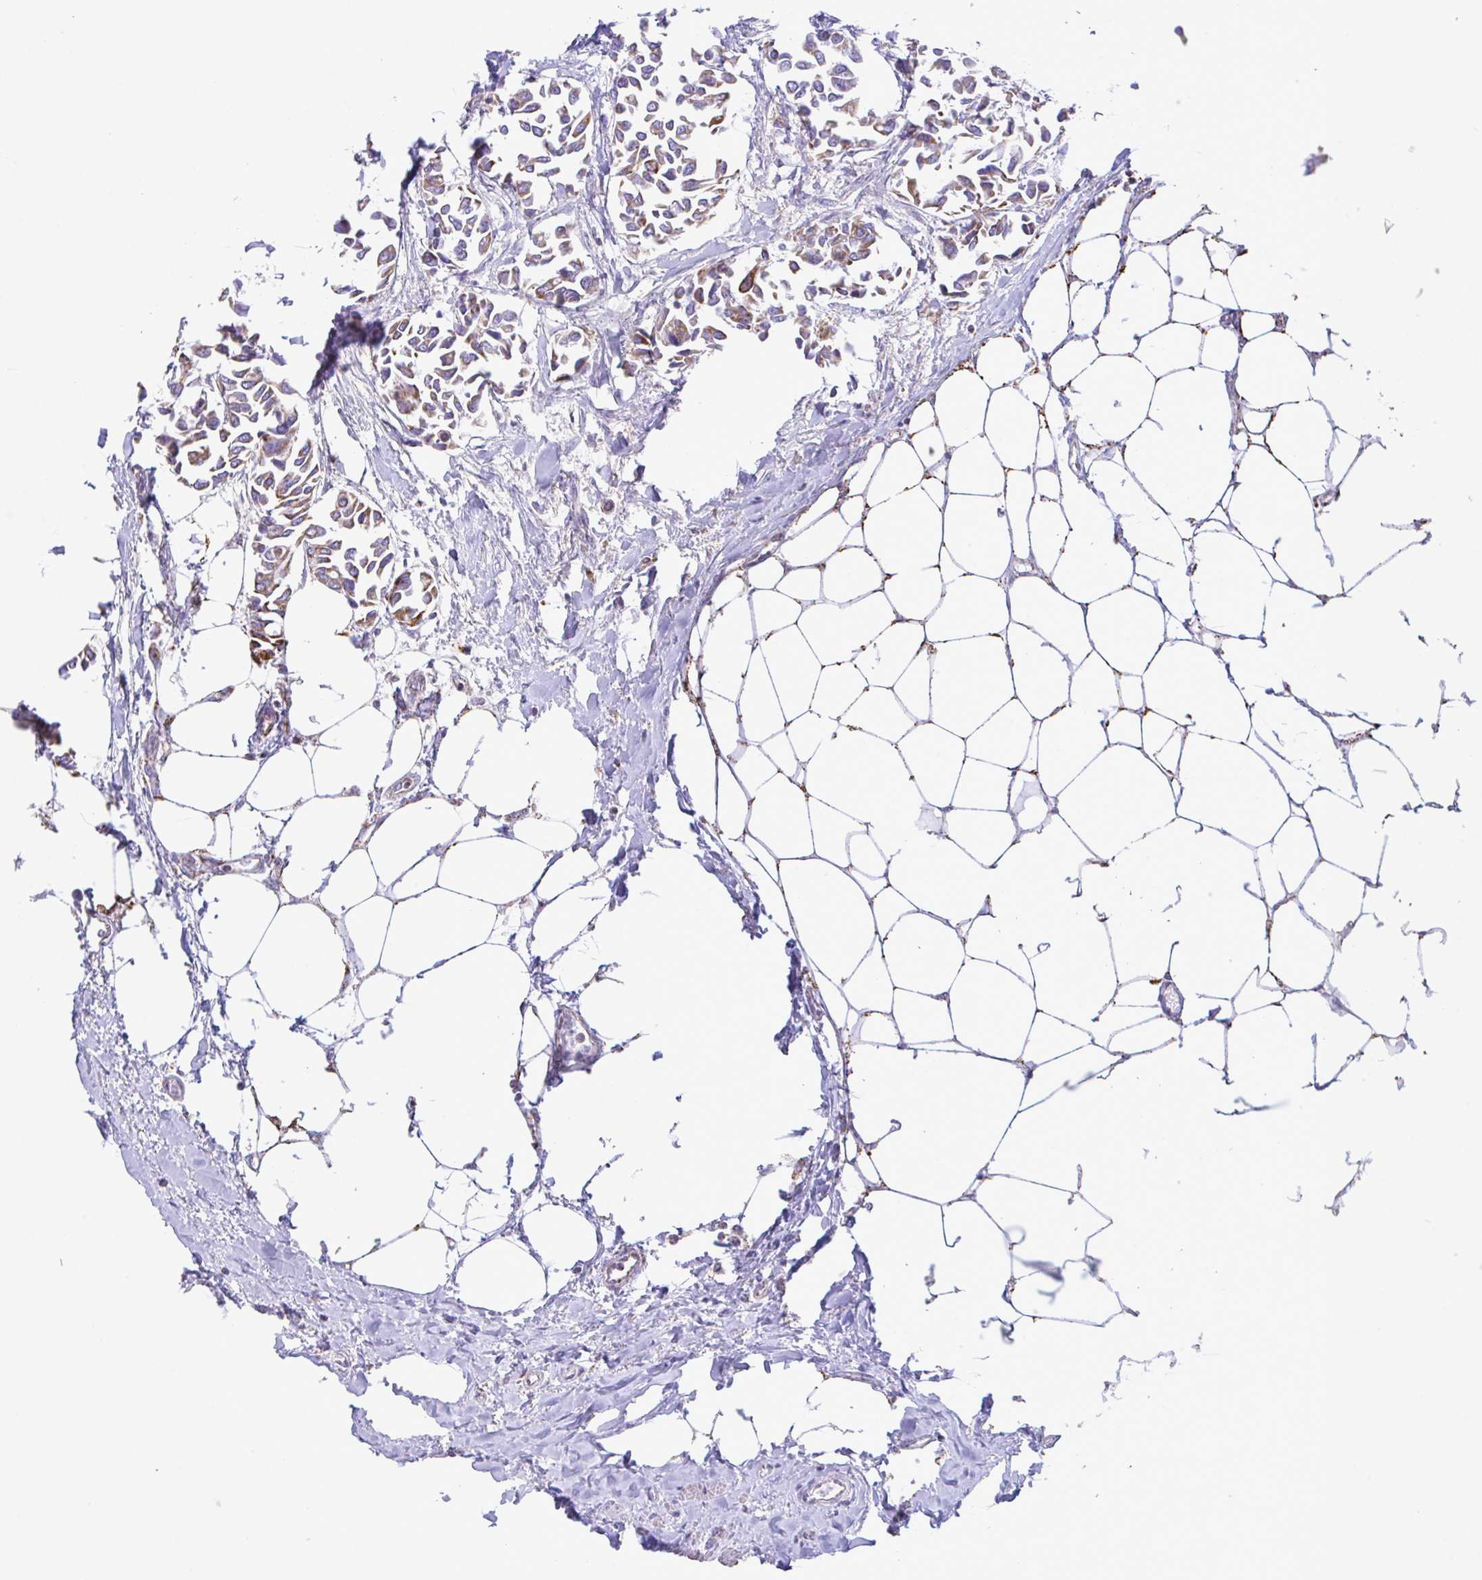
{"staining": {"intensity": "moderate", "quantity": ">75%", "location": "cytoplasmic/membranous"}, "tissue": "breast cancer", "cell_type": "Tumor cells", "image_type": "cancer", "snomed": [{"axis": "morphology", "description": "Duct carcinoma"}, {"axis": "topography", "description": "Breast"}], "caption": "Moderate cytoplasmic/membranous positivity for a protein is present in approximately >75% of tumor cells of invasive ductal carcinoma (breast) using IHC.", "gene": "PCMTD2", "patient": {"sex": "female", "age": 54}}